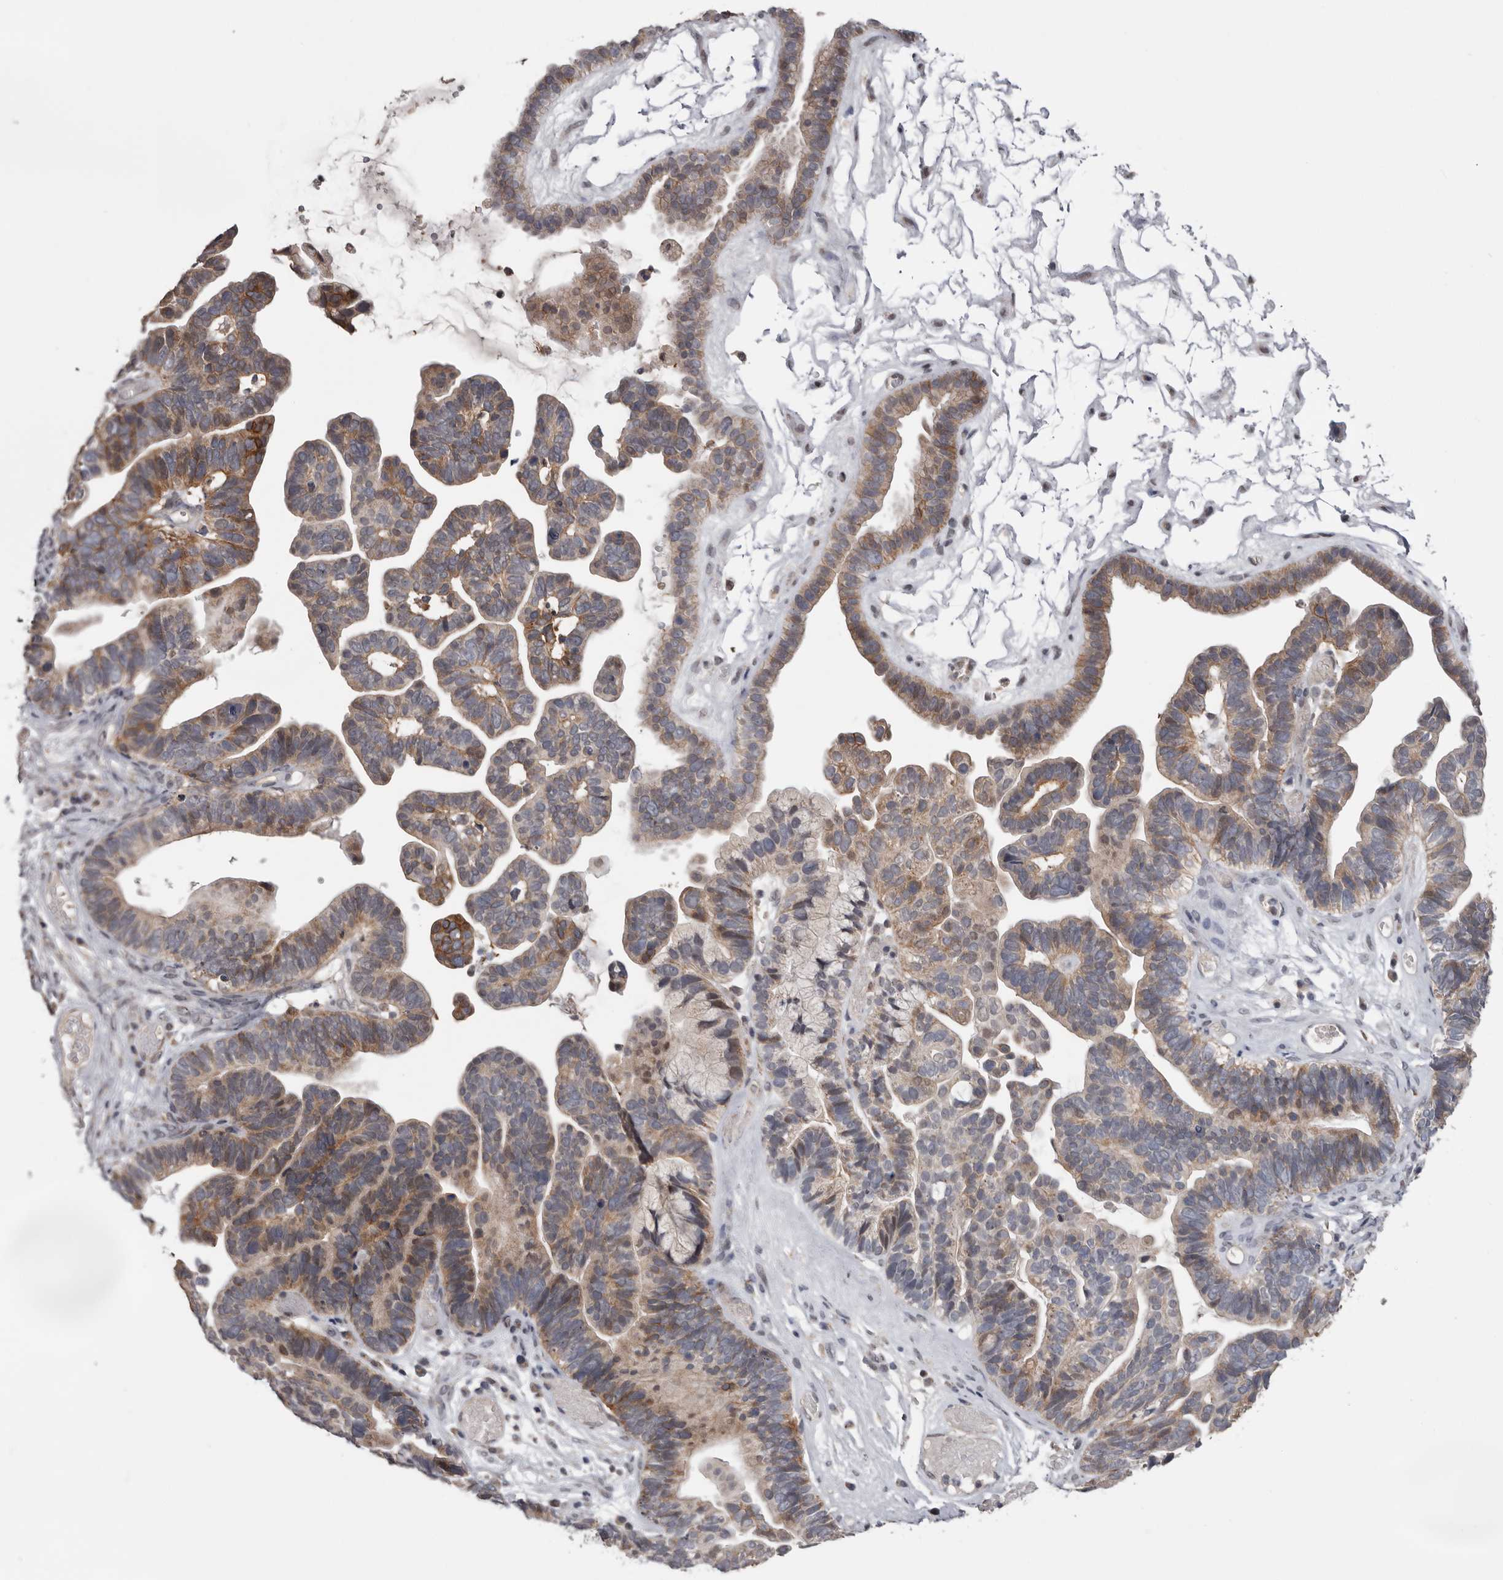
{"staining": {"intensity": "moderate", "quantity": ">75%", "location": "cytoplasmic/membranous"}, "tissue": "ovarian cancer", "cell_type": "Tumor cells", "image_type": "cancer", "snomed": [{"axis": "morphology", "description": "Cystadenocarcinoma, serous, NOS"}, {"axis": "topography", "description": "Ovary"}], "caption": "The photomicrograph reveals immunohistochemical staining of serous cystadenocarcinoma (ovarian). There is moderate cytoplasmic/membranous expression is seen in approximately >75% of tumor cells. Using DAB (3,3'-diaminobenzidine) (brown) and hematoxylin (blue) stains, captured at high magnification using brightfield microscopy.", "gene": "MOGAT2", "patient": {"sex": "female", "age": 56}}